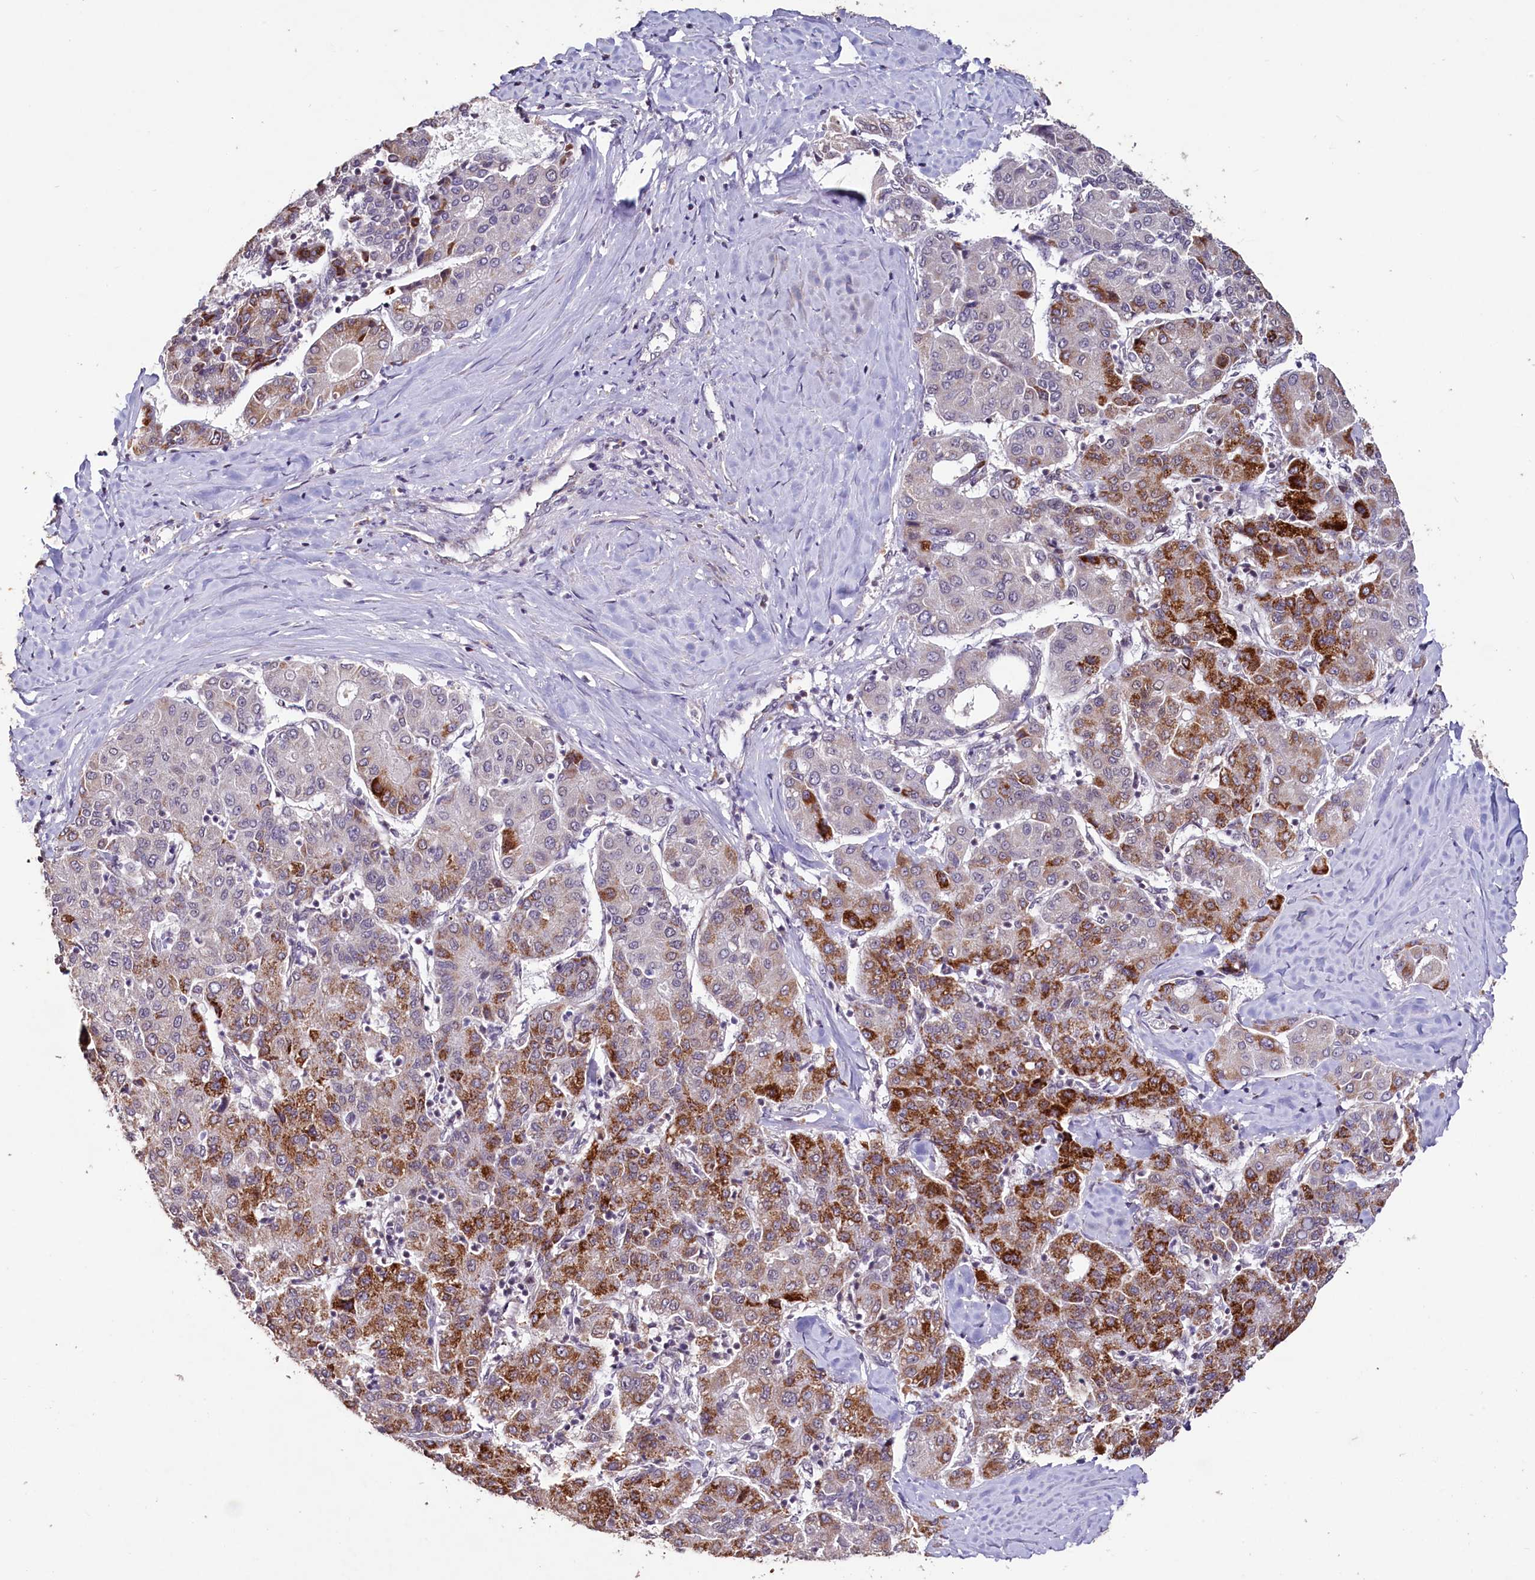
{"staining": {"intensity": "strong", "quantity": "25%-75%", "location": "cytoplasmic/membranous"}, "tissue": "liver cancer", "cell_type": "Tumor cells", "image_type": "cancer", "snomed": [{"axis": "morphology", "description": "Carcinoma, Hepatocellular, NOS"}, {"axis": "topography", "description": "Liver"}], "caption": "Hepatocellular carcinoma (liver) stained with DAB IHC displays high levels of strong cytoplasmic/membranous staining in about 25%-75% of tumor cells. (DAB = brown stain, brightfield microscopy at high magnification).", "gene": "PDE6D", "patient": {"sex": "male", "age": 65}}